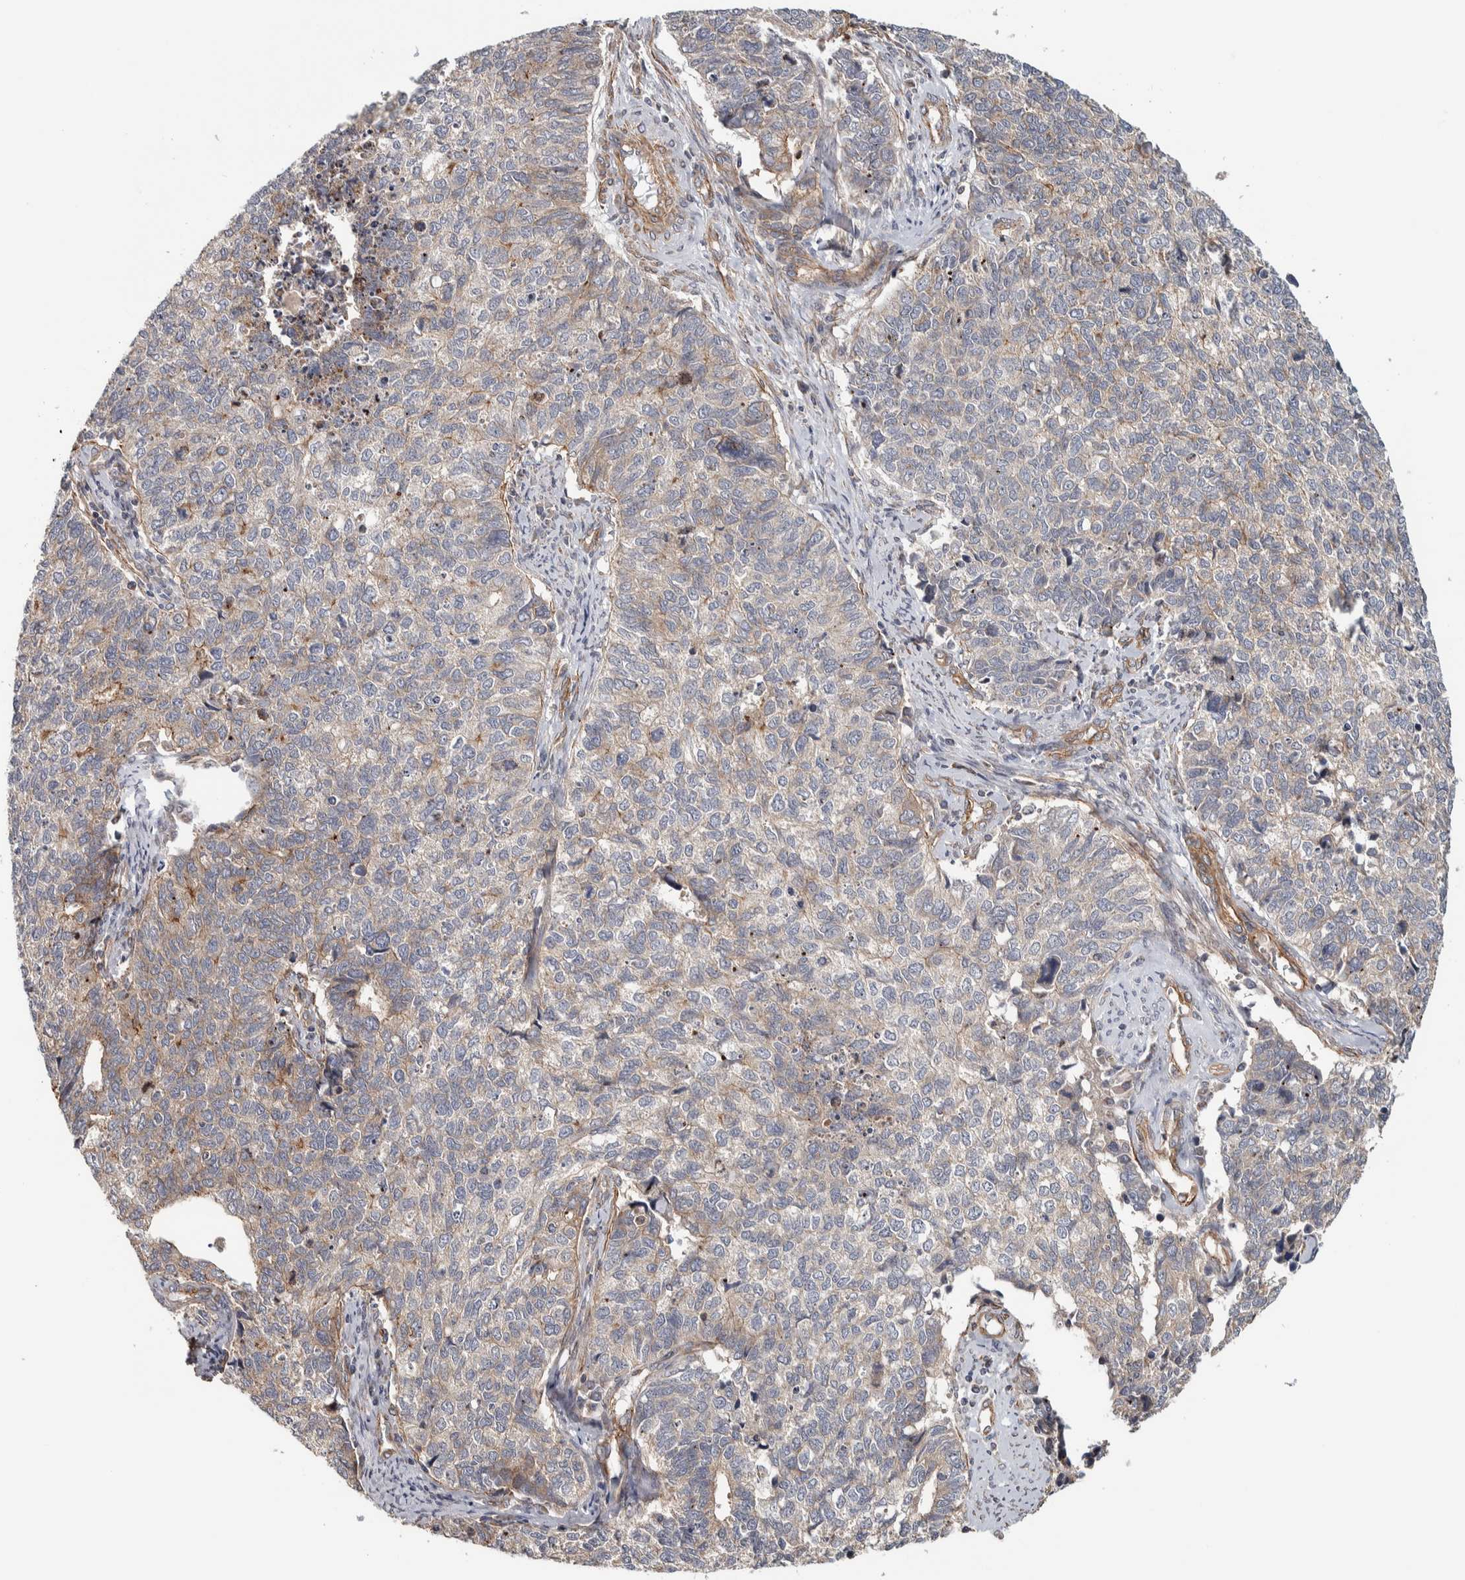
{"staining": {"intensity": "weak", "quantity": ">75%", "location": "cytoplasmic/membranous"}, "tissue": "cervical cancer", "cell_type": "Tumor cells", "image_type": "cancer", "snomed": [{"axis": "morphology", "description": "Squamous cell carcinoma, NOS"}, {"axis": "topography", "description": "Cervix"}], "caption": "Protein expression analysis of human cervical cancer reveals weak cytoplasmic/membranous staining in approximately >75% of tumor cells.", "gene": "CHMP4C", "patient": {"sex": "female", "age": 63}}